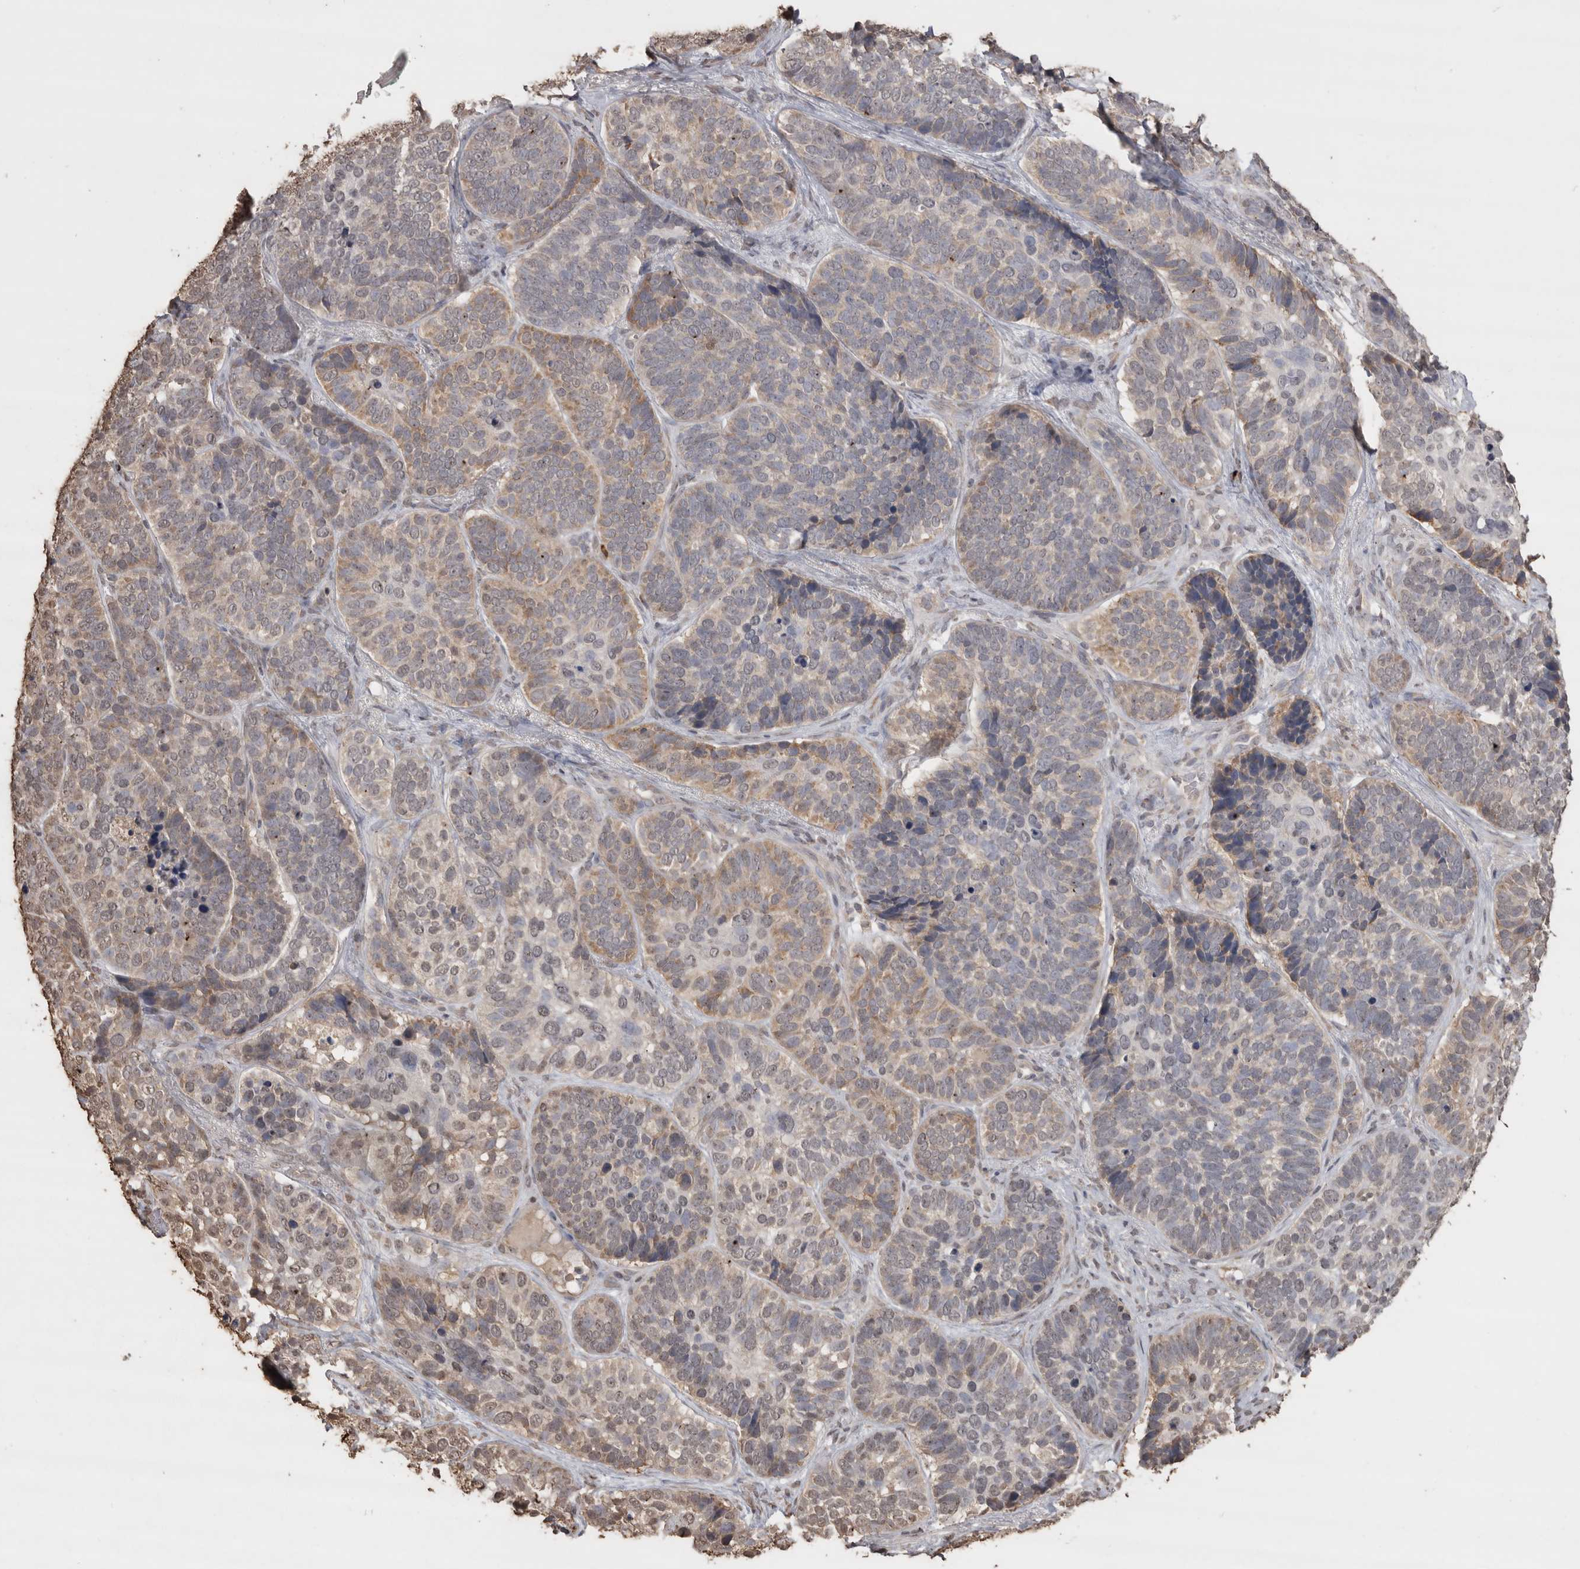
{"staining": {"intensity": "weak", "quantity": "25%-75%", "location": "cytoplasmic/membranous,nuclear"}, "tissue": "skin cancer", "cell_type": "Tumor cells", "image_type": "cancer", "snomed": [{"axis": "morphology", "description": "Basal cell carcinoma"}, {"axis": "topography", "description": "Skin"}], "caption": "DAB immunohistochemical staining of human basal cell carcinoma (skin) demonstrates weak cytoplasmic/membranous and nuclear protein staining in approximately 25%-75% of tumor cells. Ihc stains the protein in brown and the nuclei are stained blue.", "gene": "CRELD2", "patient": {"sex": "male", "age": 62}}